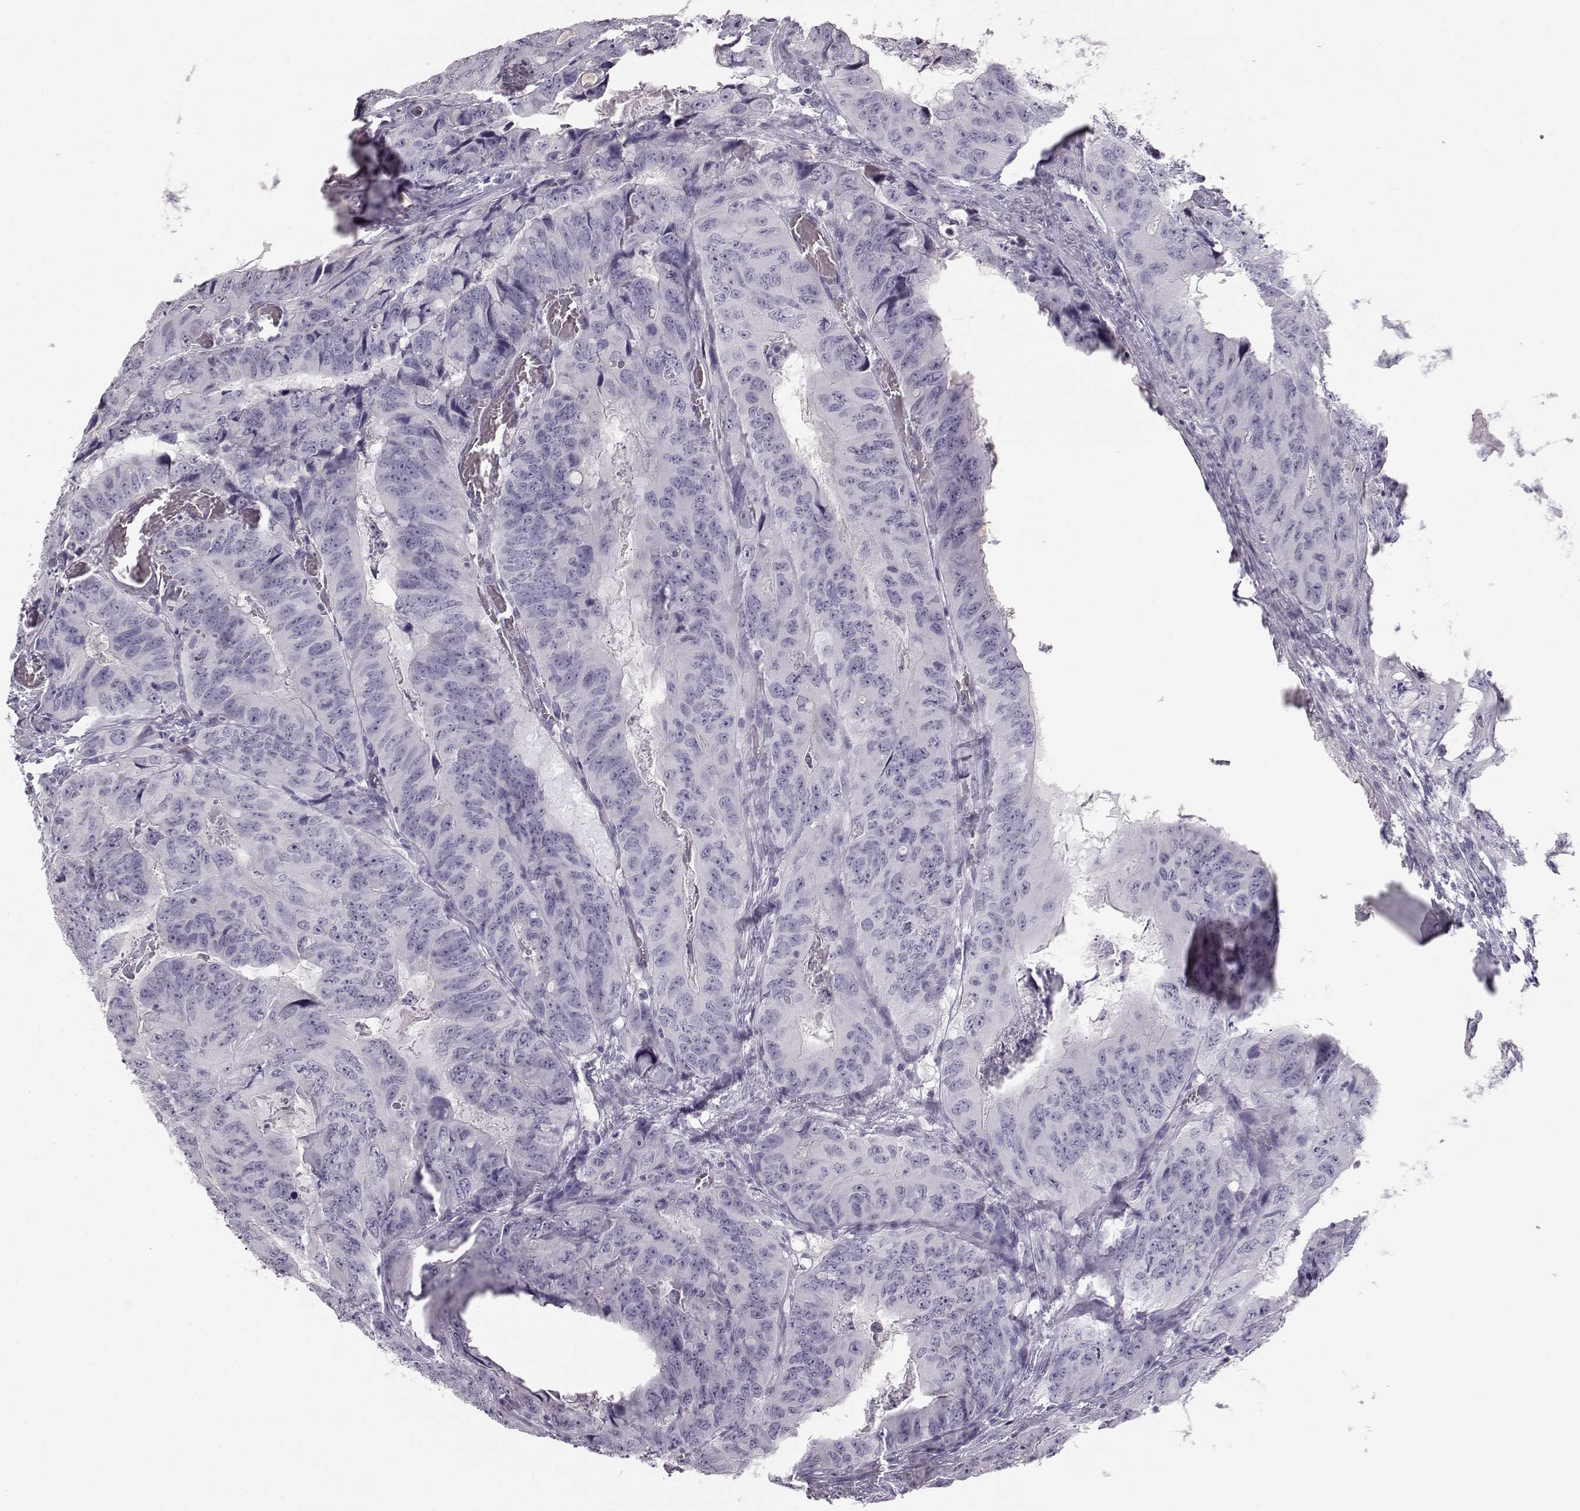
{"staining": {"intensity": "negative", "quantity": "none", "location": "none"}, "tissue": "colorectal cancer", "cell_type": "Tumor cells", "image_type": "cancer", "snomed": [{"axis": "morphology", "description": "Adenocarcinoma, NOS"}, {"axis": "topography", "description": "Colon"}], "caption": "Tumor cells are negative for brown protein staining in colorectal adenocarcinoma. (Stains: DAB (3,3'-diaminobenzidine) immunohistochemistry with hematoxylin counter stain, Microscopy: brightfield microscopy at high magnification).", "gene": "BFSP2", "patient": {"sex": "male", "age": 79}}